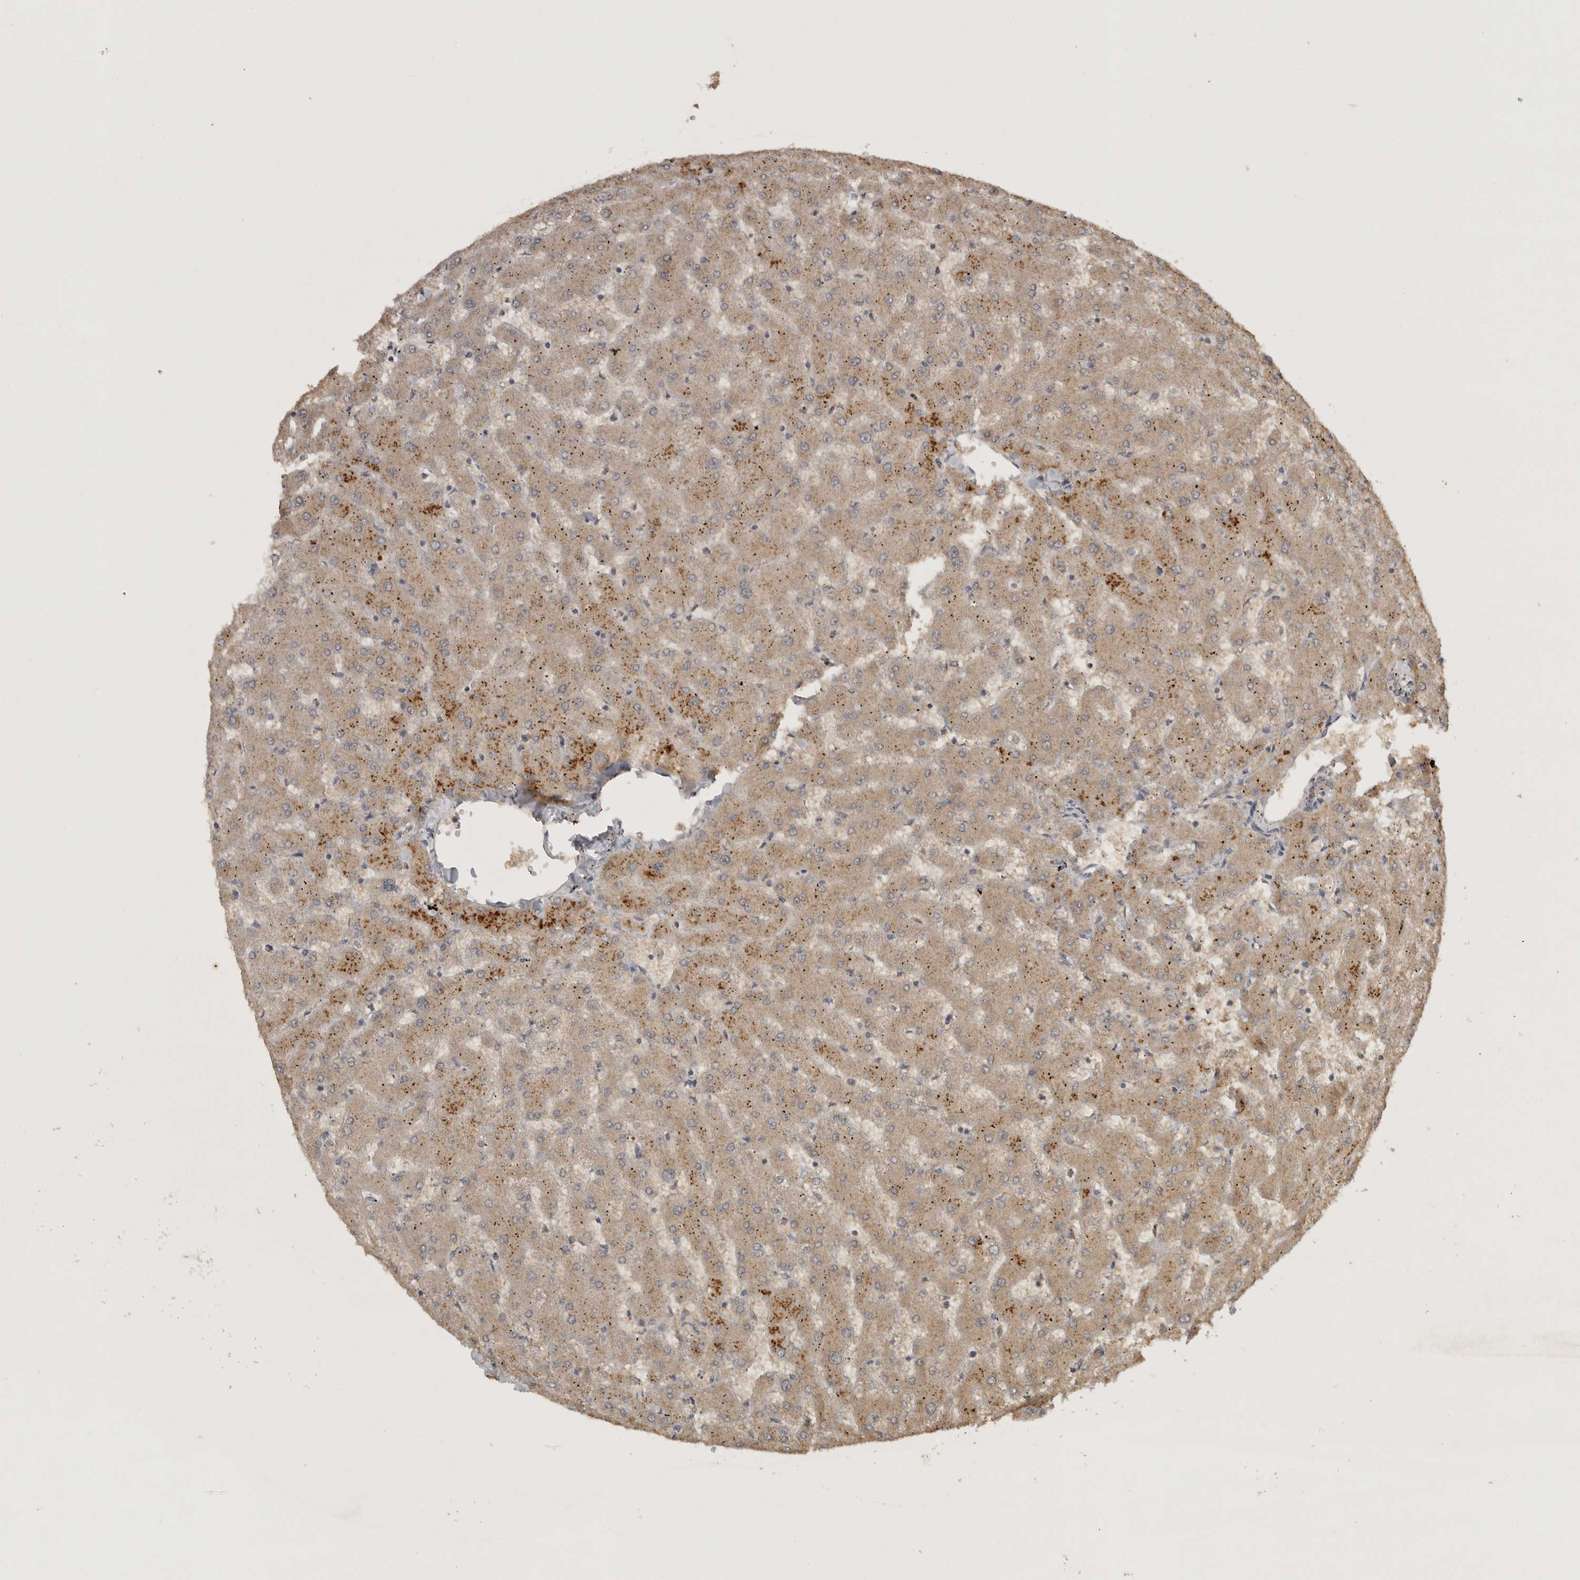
{"staining": {"intensity": "weak", "quantity": ">75%", "location": "cytoplasmic/membranous"}, "tissue": "liver", "cell_type": "Cholangiocytes", "image_type": "normal", "snomed": [{"axis": "morphology", "description": "Normal tissue, NOS"}, {"axis": "topography", "description": "Liver"}], "caption": "Protein analysis of normal liver displays weak cytoplasmic/membranous expression in about >75% of cholangiocytes.", "gene": "ADAMTS4", "patient": {"sex": "female", "age": 63}}